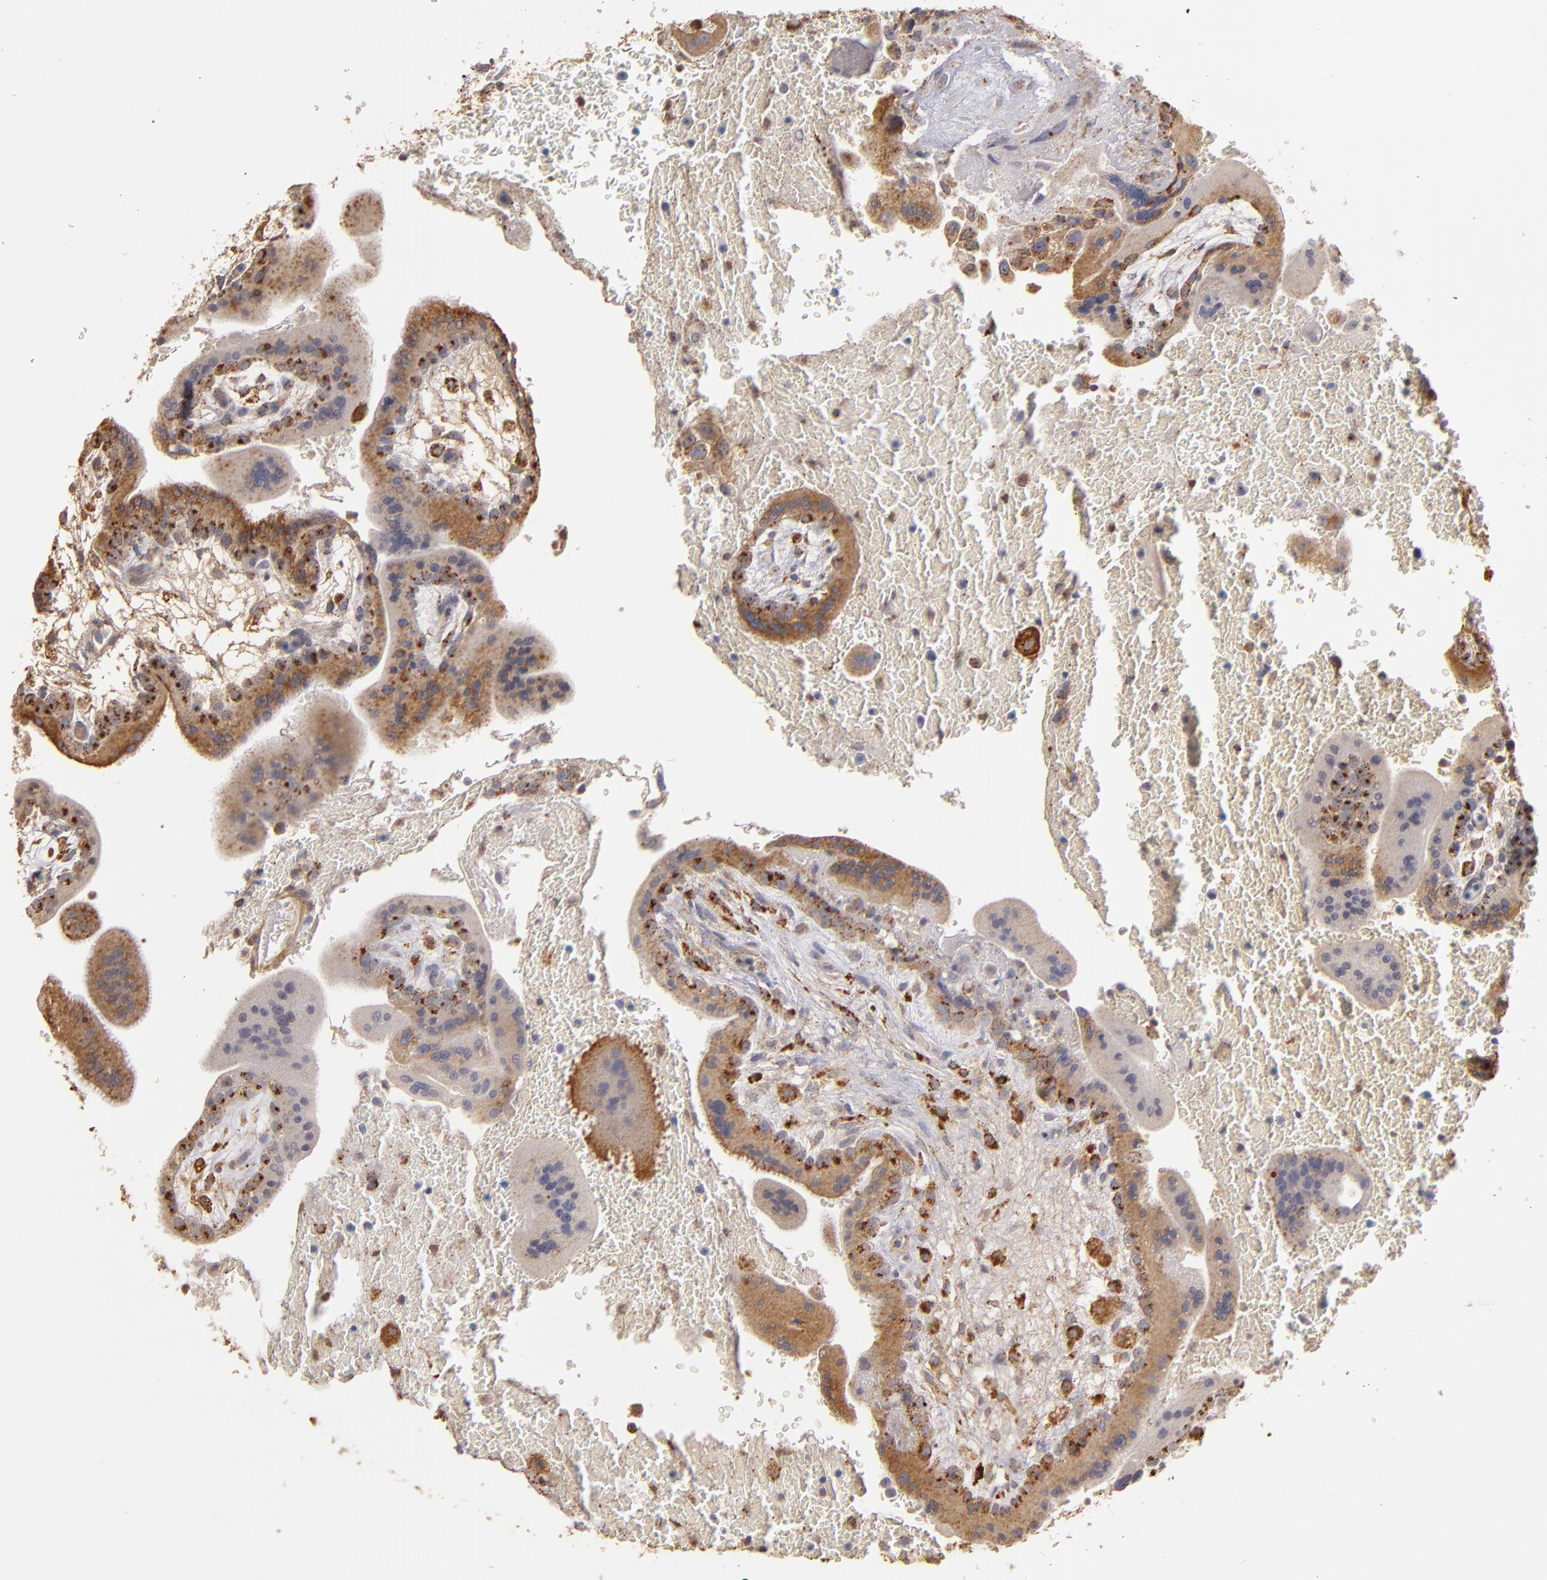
{"staining": {"intensity": "strong", "quantity": ">75%", "location": "cytoplasmic/membranous"}, "tissue": "placenta", "cell_type": "Trophoblastic cells", "image_type": "normal", "snomed": [{"axis": "morphology", "description": "Normal tissue, NOS"}, {"axis": "topography", "description": "Placenta"}], "caption": "High-power microscopy captured an immunohistochemistry micrograph of normal placenta, revealing strong cytoplasmic/membranous positivity in approximately >75% of trophoblastic cells. The staining was performed using DAB (3,3'-diaminobenzidine) to visualize the protein expression in brown, while the nuclei were stained in blue with hematoxylin (Magnification: 20x).", "gene": "TRAF1", "patient": {"sex": "female", "age": 35}}